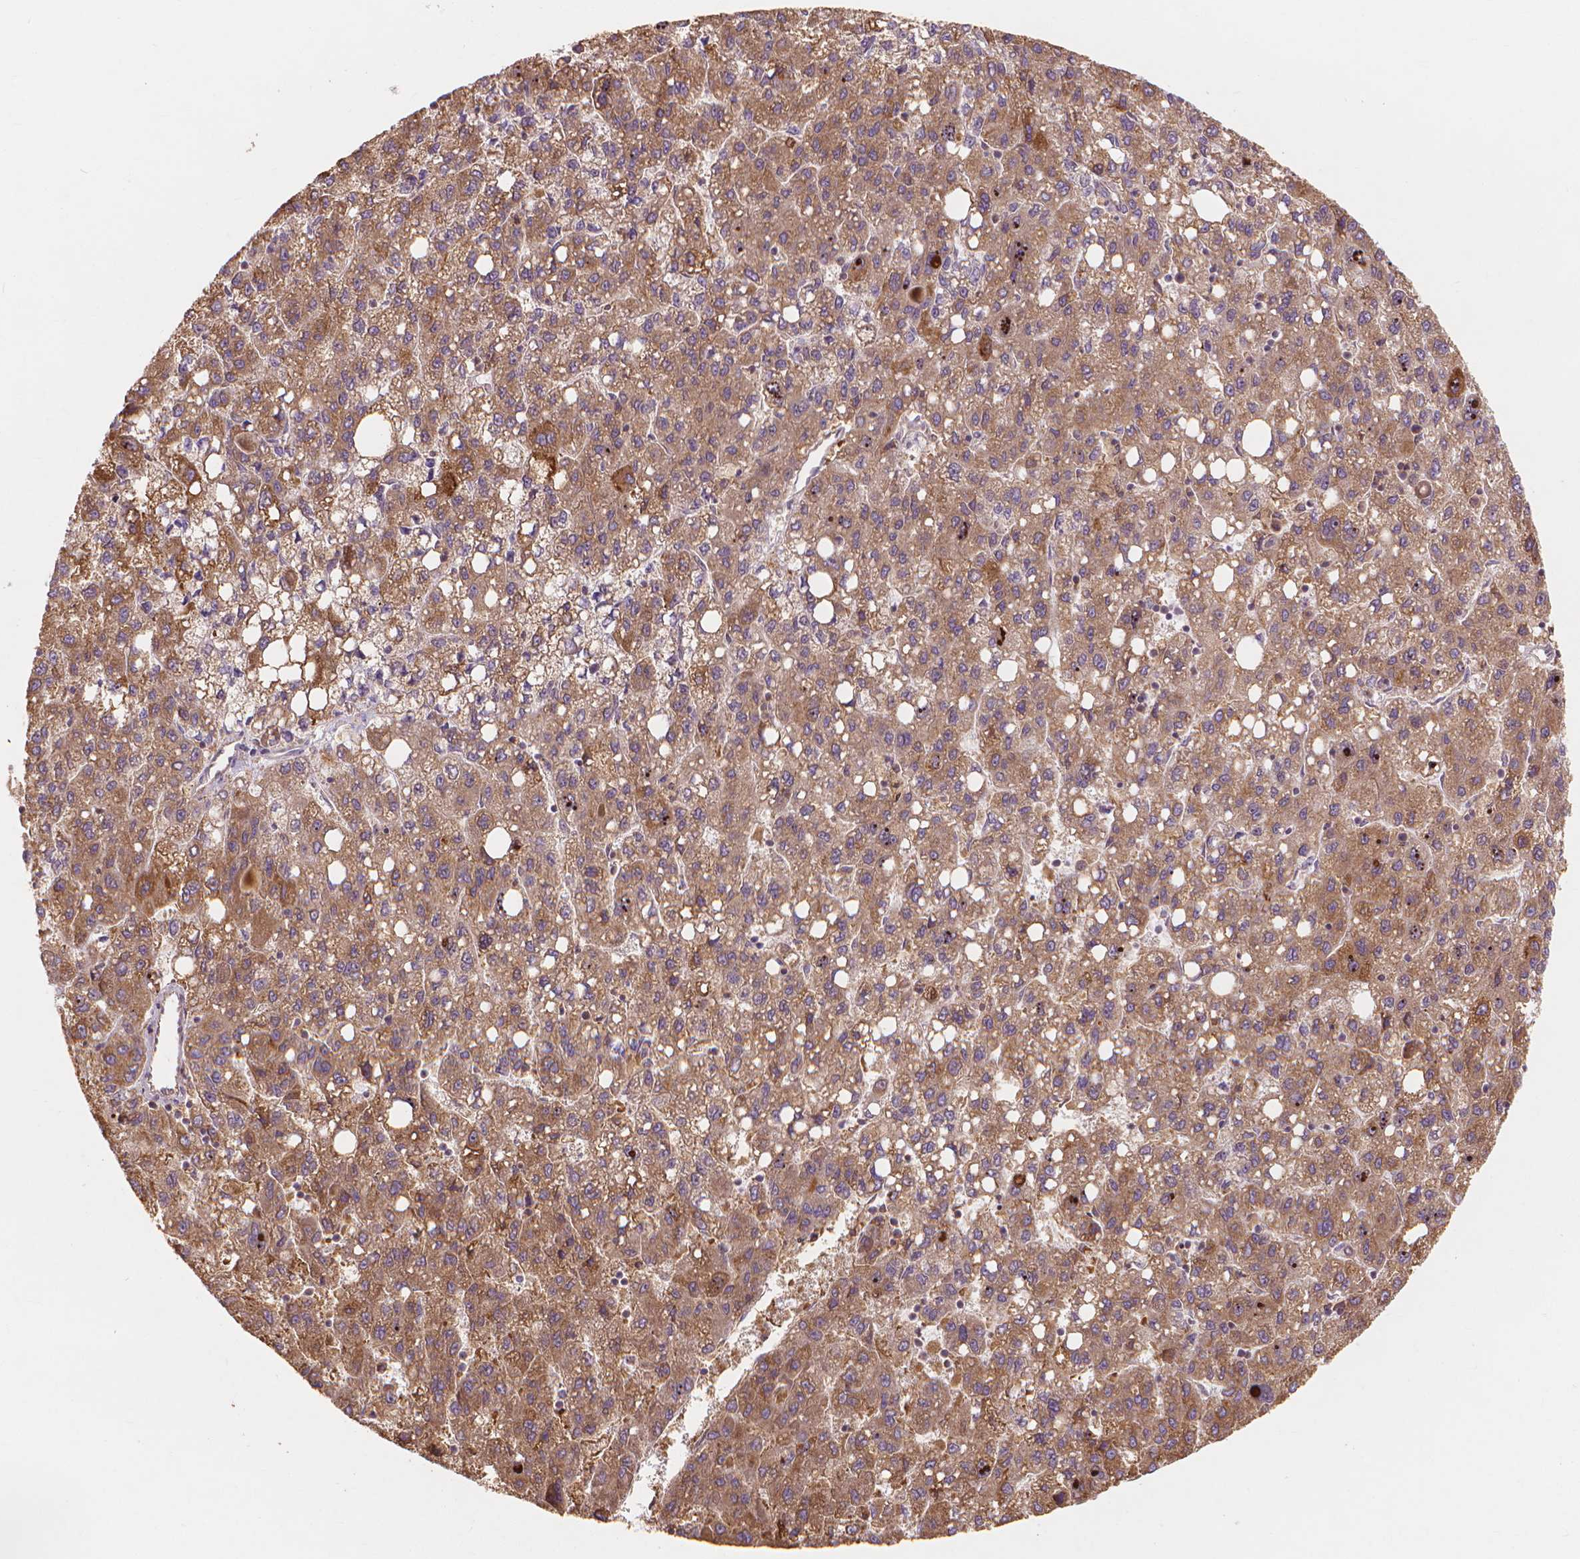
{"staining": {"intensity": "moderate", "quantity": ">75%", "location": "cytoplasmic/membranous"}, "tissue": "liver cancer", "cell_type": "Tumor cells", "image_type": "cancer", "snomed": [{"axis": "morphology", "description": "Carcinoma, Hepatocellular, NOS"}, {"axis": "topography", "description": "Liver"}], "caption": "The photomicrograph shows immunohistochemical staining of liver cancer. There is moderate cytoplasmic/membranous staining is appreciated in about >75% of tumor cells.", "gene": "TAB2", "patient": {"sex": "female", "age": 82}}